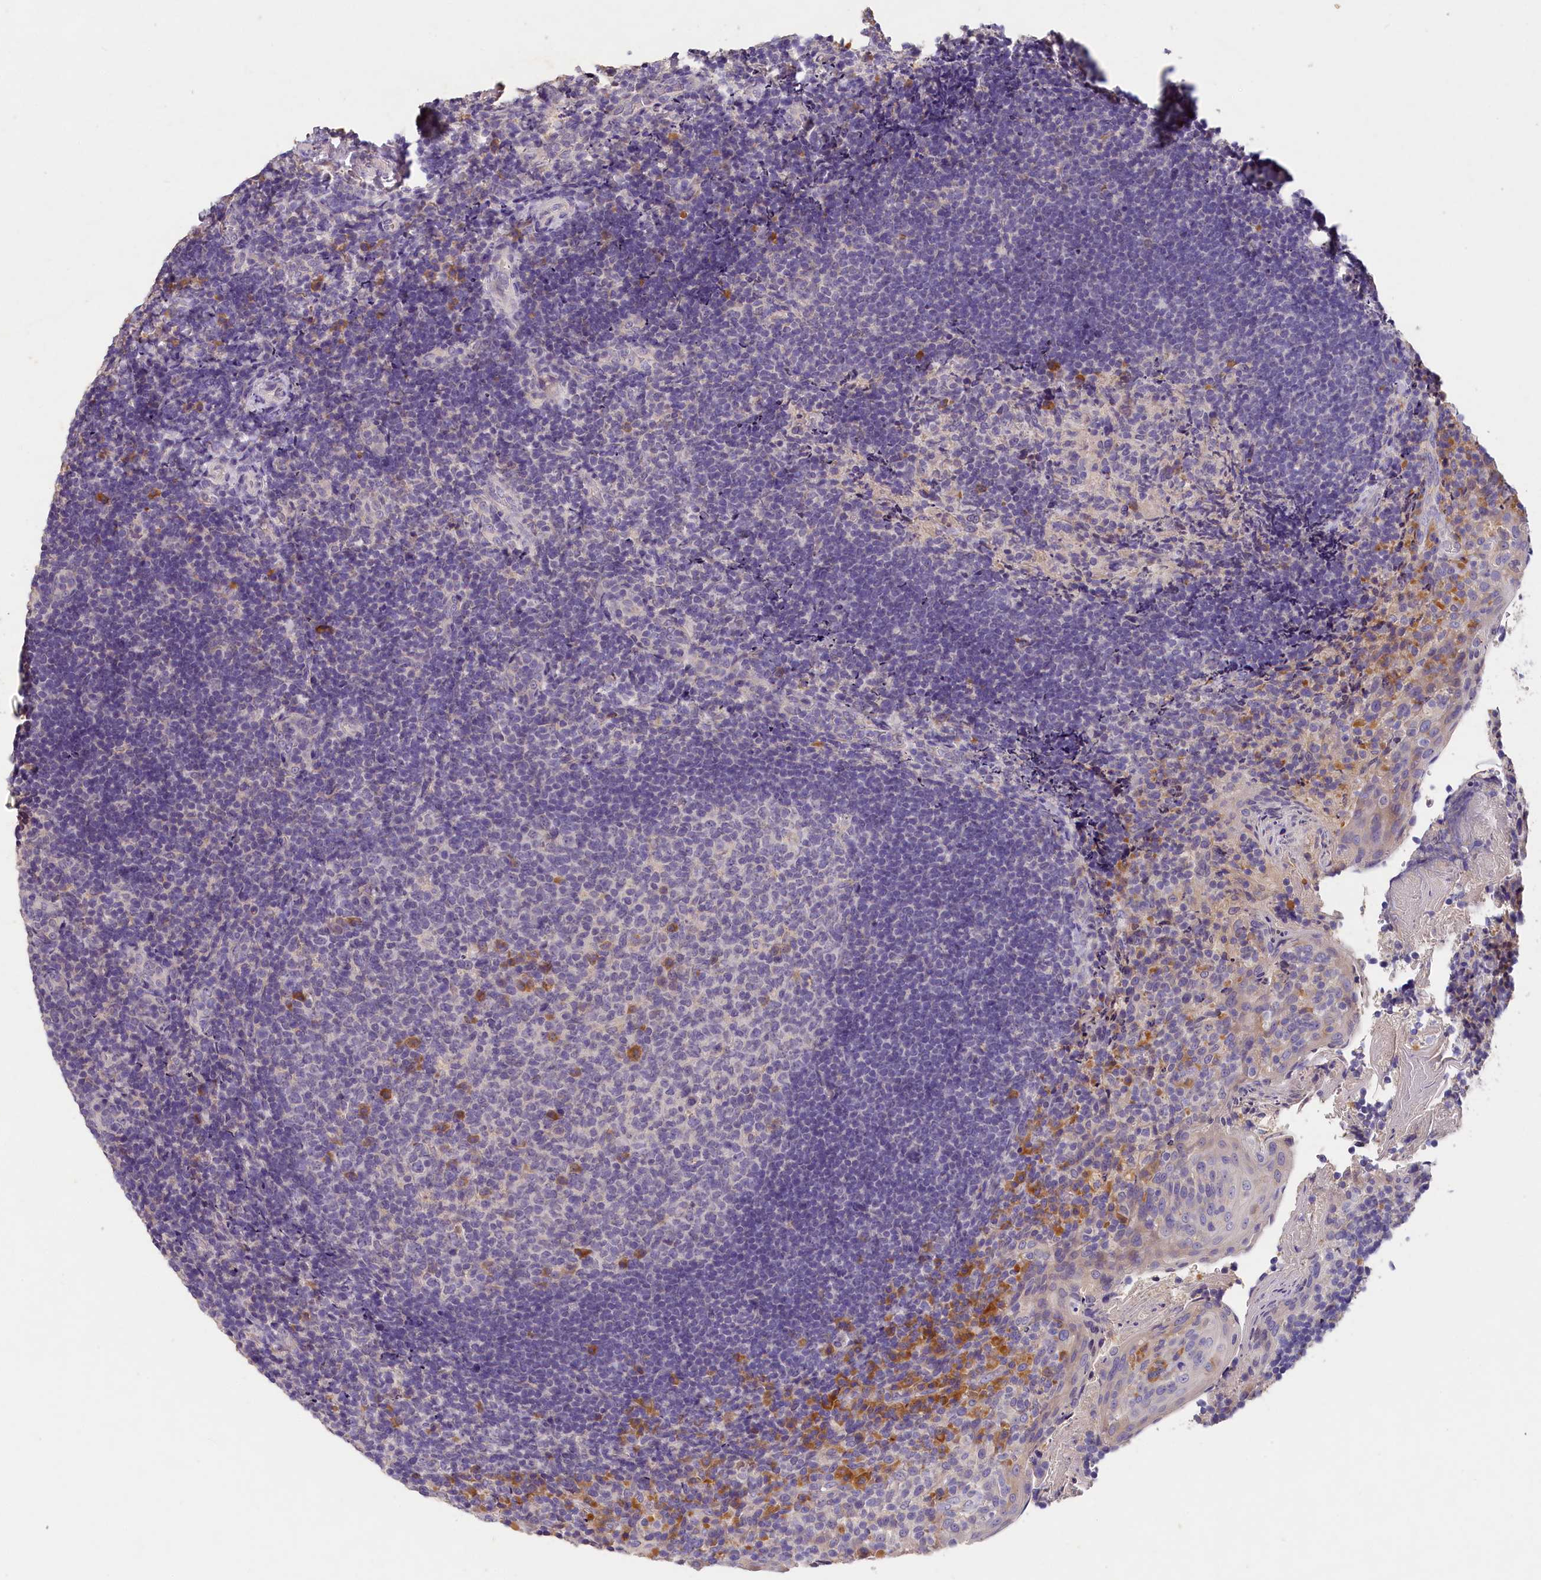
{"staining": {"intensity": "moderate", "quantity": "<25%", "location": "cytoplasmic/membranous"}, "tissue": "tonsil", "cell_type": "Germinal center cells", "image_type": "normal", "snomed": [{"axis": "morphology", "description": "Normal tissue, NOS"}, {"axis": "topography", "description": "Tonsil"}], "caption": "Moderate cytoplasmic/membranous expression for a protein is identified in approximately <25% of germinal center cells of benign tonsil using immunohistochemistry (IHC).", "gene": "ST7L", "patient": {"sex": "female", "age": 10}}